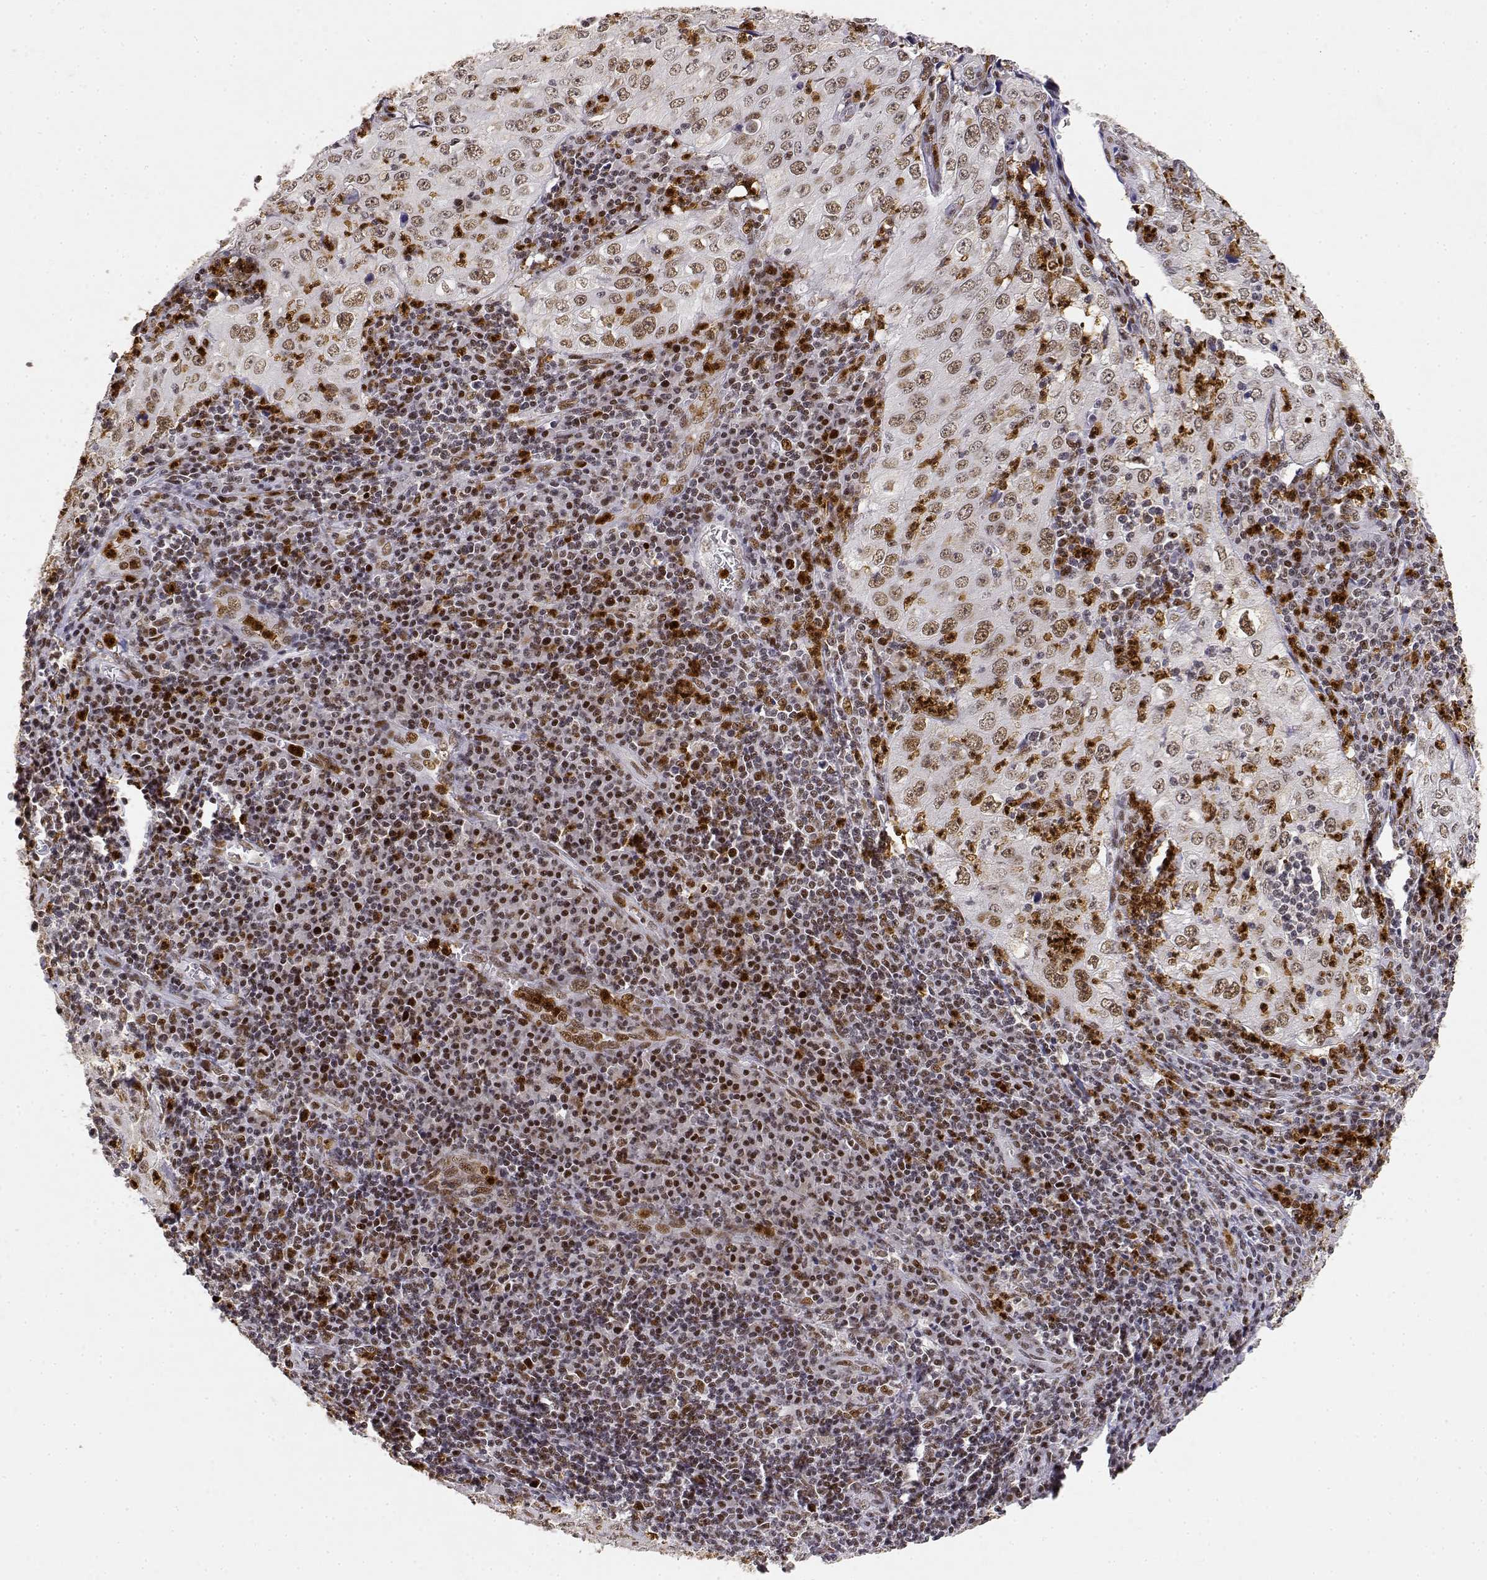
{"staining": {"intensity": "weak", "quantity": ">75%", "location": "nuclear"}, "tissue": "cervical cancer", "cell_type": "Tumor cells", "image_type": "cancer", "snomed": [{"axis": "morphology", "description": "Squamous cell carcinoma, NOS"}, {"axis": "topography", "description": "Cervix"}], "caption": "A brown stain highlights weak nuclear staining of a protein in human squamous cell carcinoma (cervical) tumor cells. The staining was performed using DAB to visualize the protein expression in brown, while the nuclei were stained in blue with hematoxylin (Magnification: 20x).", "gene": "RSF1", "patient": {"sex": "female", "age": 24}}